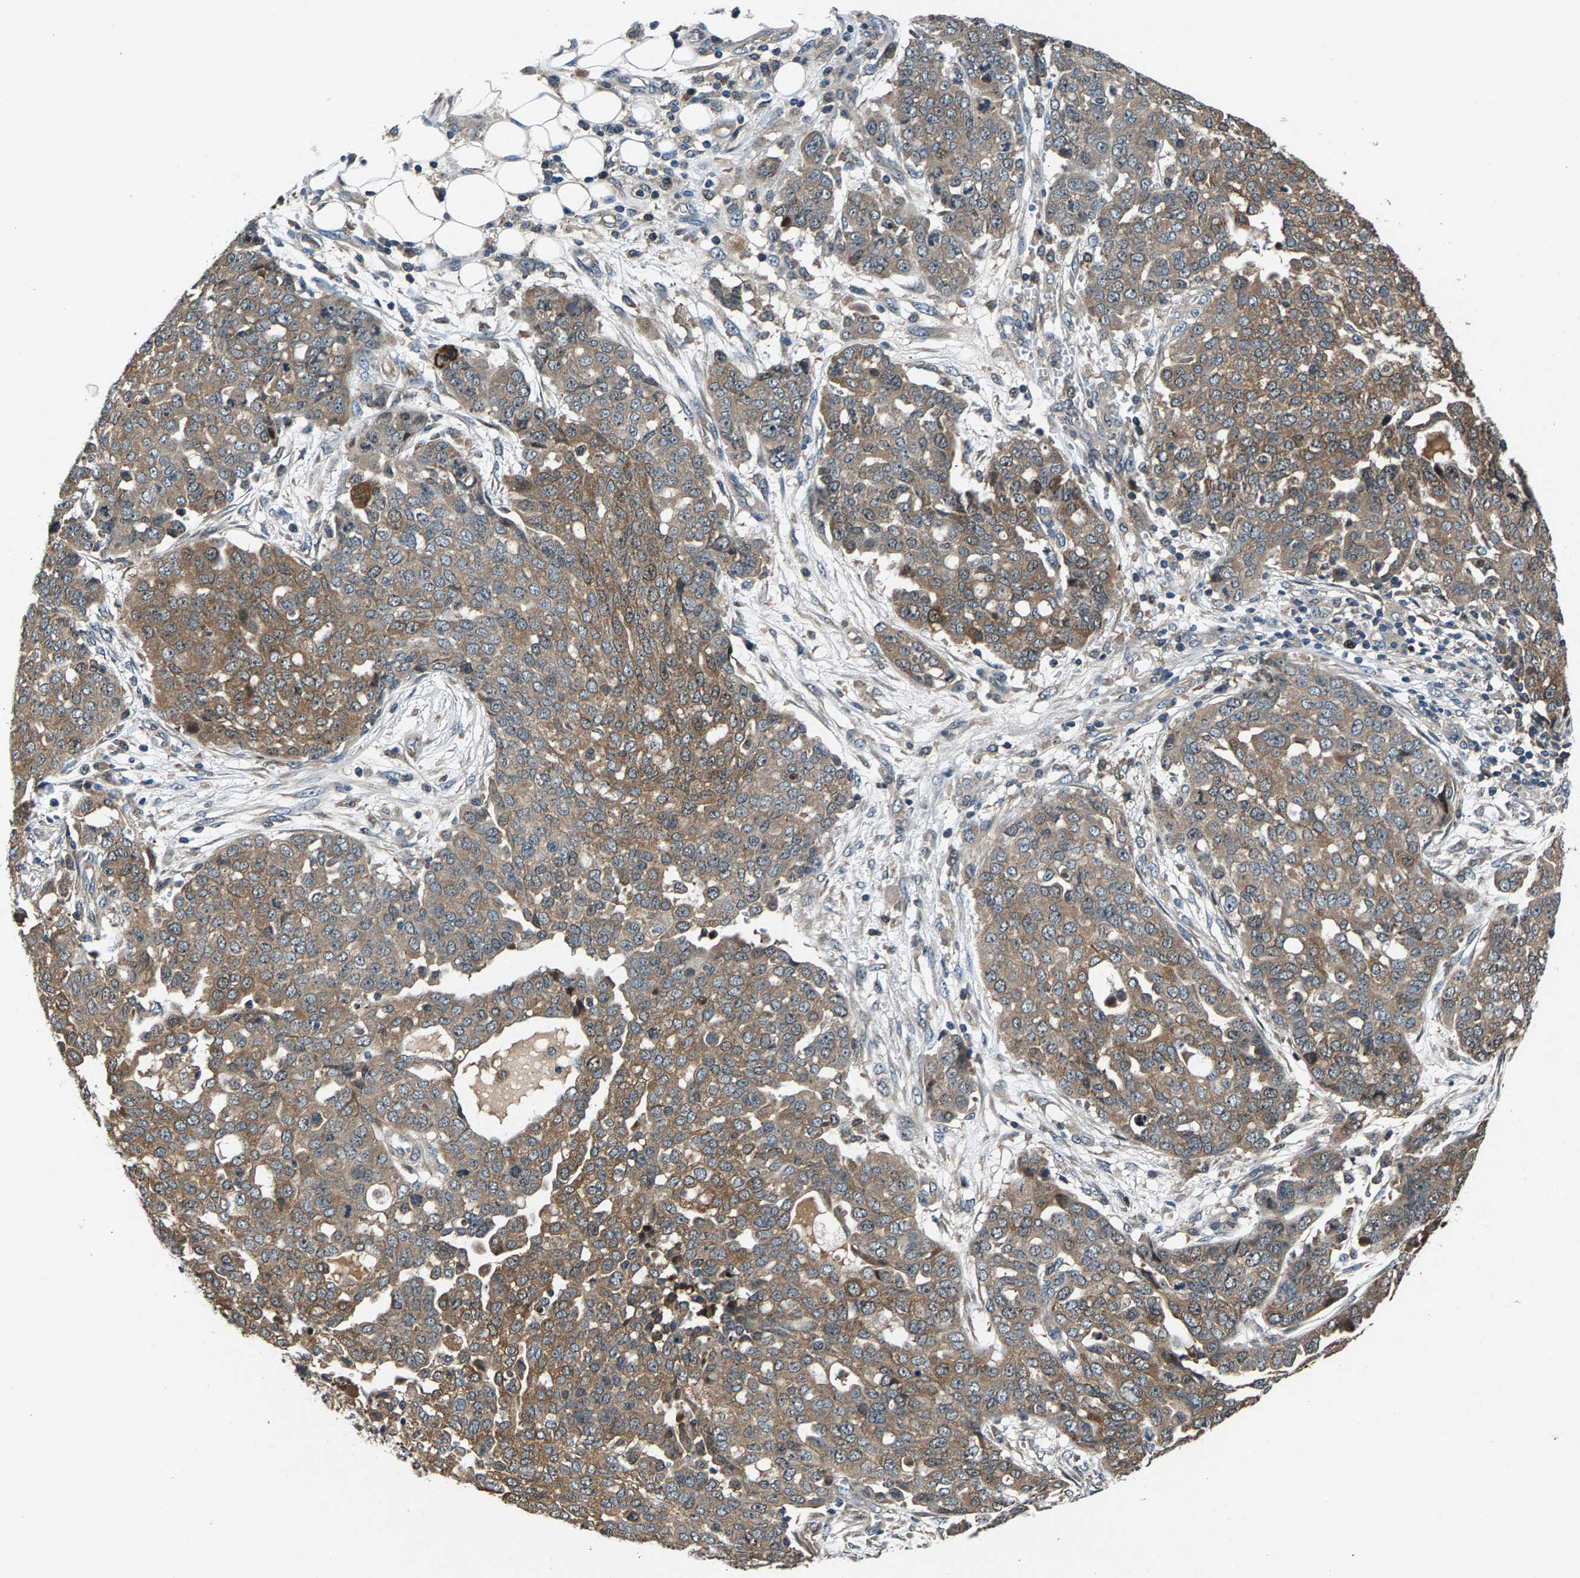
{"staining": {"intensity": "moderate", "quantity": ">75%", "location": "cytoplasmic/membranous"}, "tissue": "ovarian cancer", "cell_type": "Tumor cells", "image_type": "cancer", "snomed": [{"axis": "morphology", "description": "Cystadenocarcinoma, serous, NOS"}, {"axis": "topography", "description": "Soft tissue"}, {"axis": "topography", "description": "Ovary"}], "caption": "Immunohistochemistry staining of ovarian cancer (serous cystadenocarcinoma), which demonstrates medium levels of moderate cytoplasmic/membranous positivity in about >75% of tumor cells indicating moderate cytoplasmic/membranous protein staining. The staining was performed using DAB (3,3'-diaminobenzidine) (brown) for protein detection and nuclei were counterstained in hematoxylin (blue).", "gene": "FAM78A", "patient": {"sex": "female", "age": 57}}